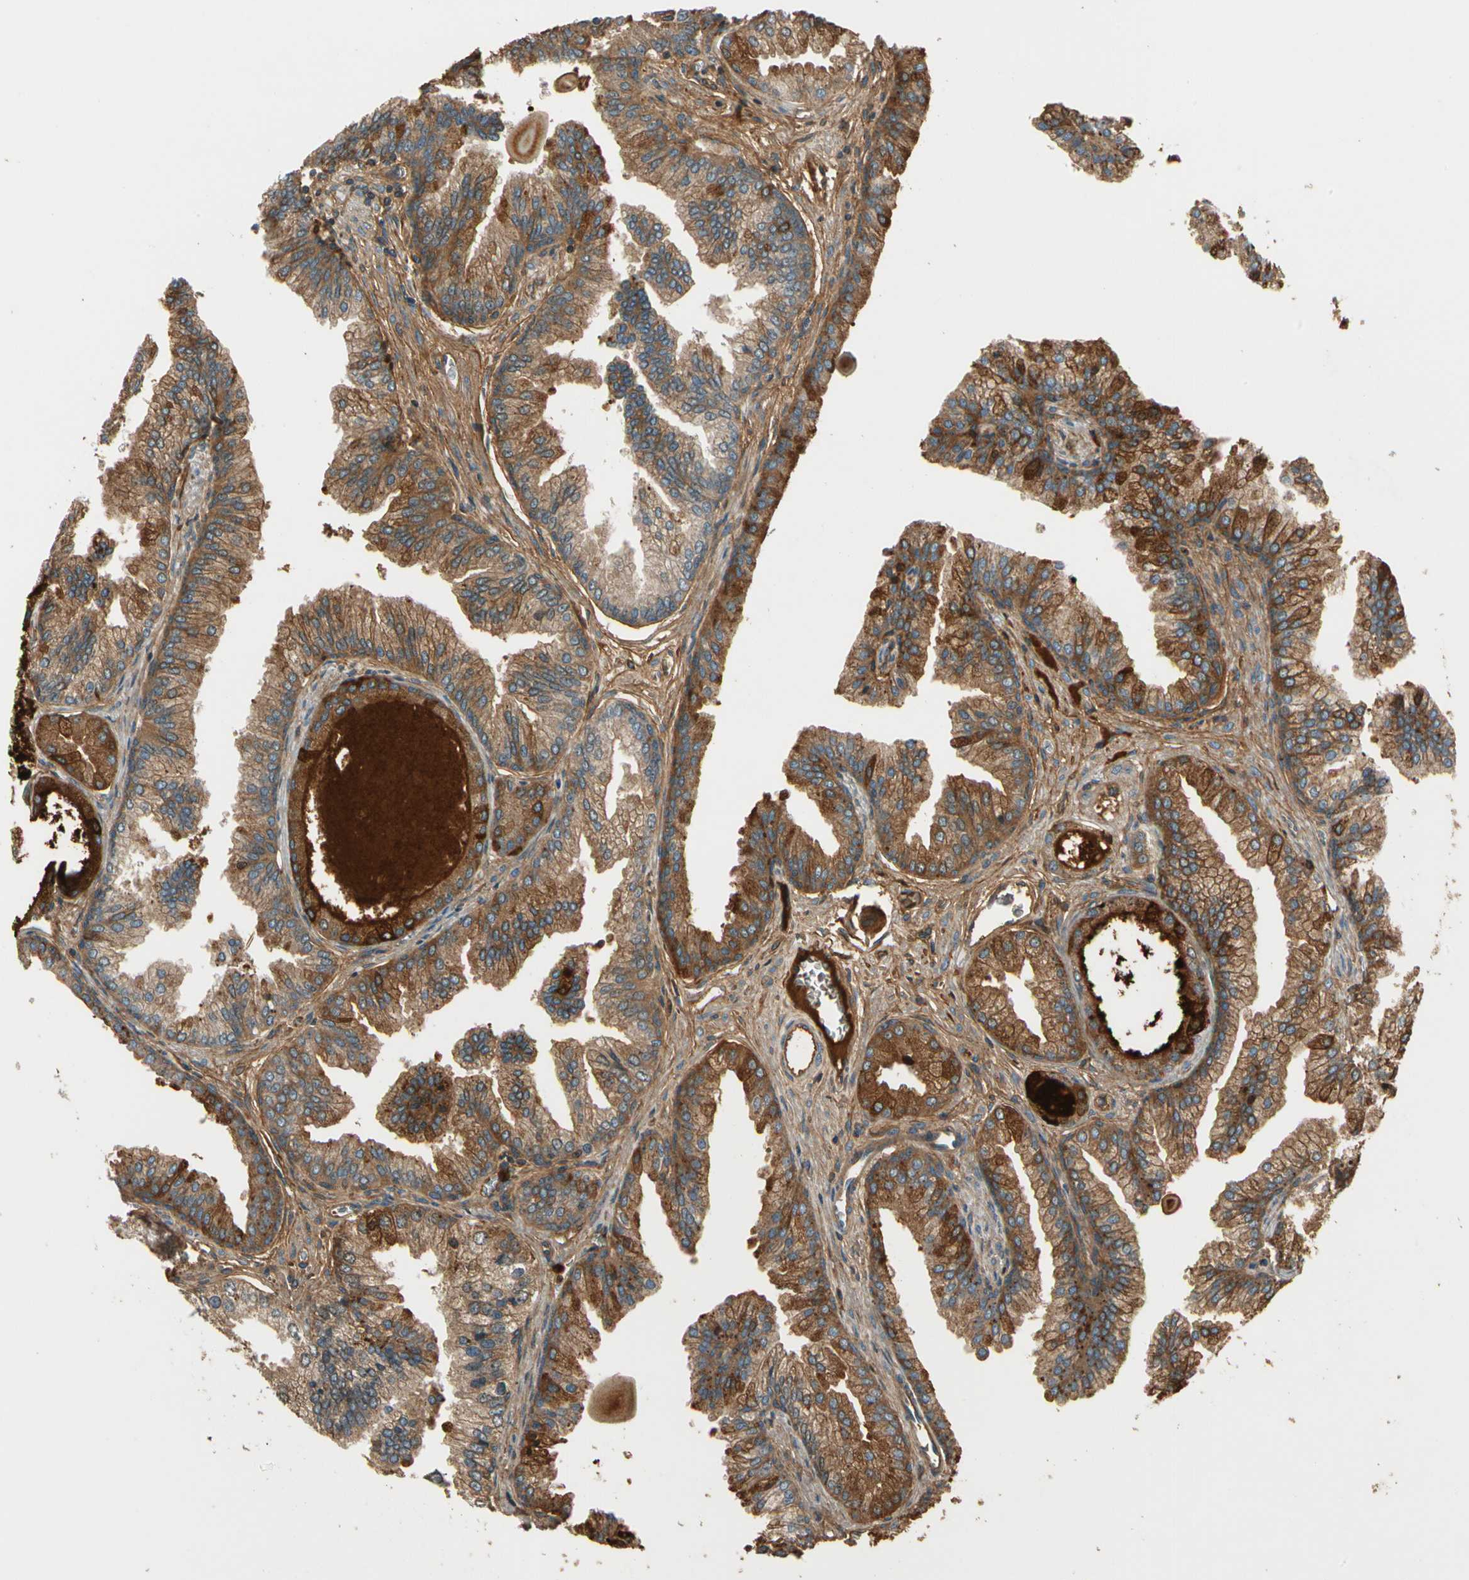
{"staining": {"intensity": "moderate", "quantity": ">75%", "location": "cytoplasmic/membranous"}, "tissue": "prostate cancer", "cell_type": "Tumor cells", "image_type": "cancer", "snomed": [{"axis": "morphology", "description": "Adenocarcinoma, Low grade"}, {"axis": "topography", "description": "Prostate"}], "caption": "Tumor cells reveal moderate cytoplasmic/membranous staining in about >75% of cells in prostate cancer (low-grade adenocarcinoma).", "gene": "STX11", "patient": {"sex": "male", "age": 59}}